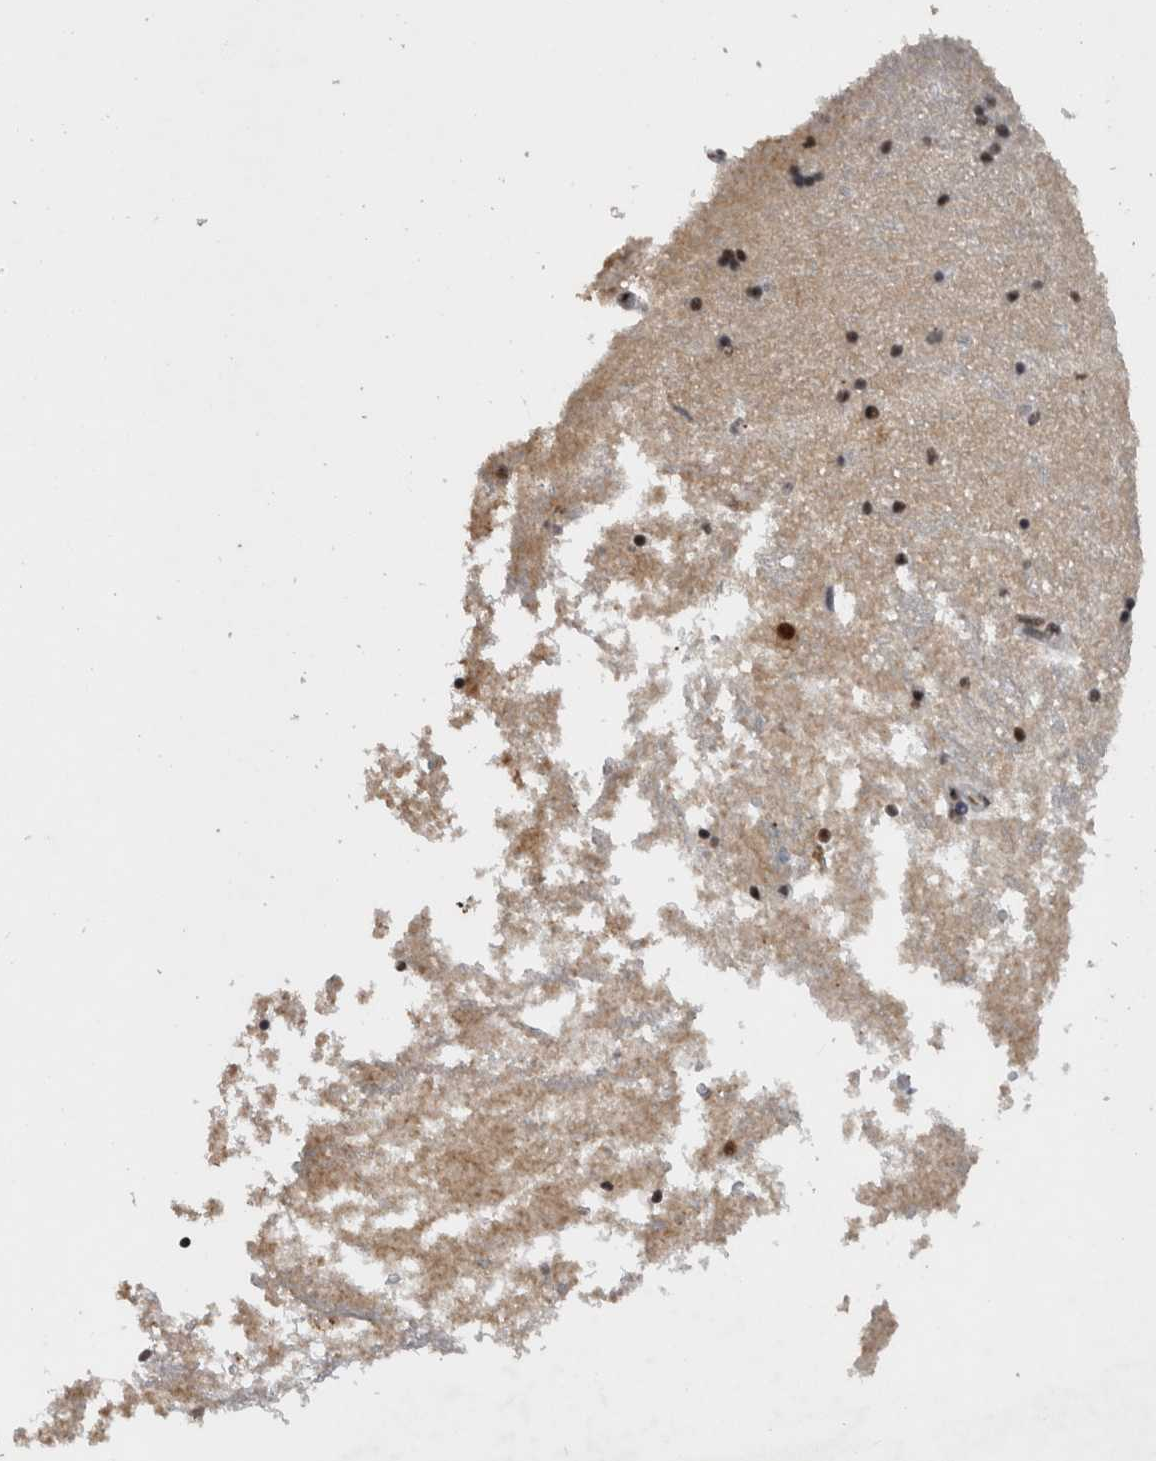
{"staining": {"intensity": "strong", "quantity": "<25%", "location": "nuclear"}, "tissue": "hippocampus", "cell_type": "Glial cells", "image_type": "normal", "snomed": [{"axis": "morphology", "description": "Normal tissue, NOS"}, {"axis": "topography", "description": "Hippocampus"}], "caption": "A micrograph of hippocampus stained for a protein exhibits strong nuclear brown staining in glial cells. The staining was performed using DAB to visualize the protein expression in brown, while the nuclei were stained in blue with hematoxylin (Magnification: 20x).", "gene": "CDK11A", "patient": {"sex": "male", "age": 45}}